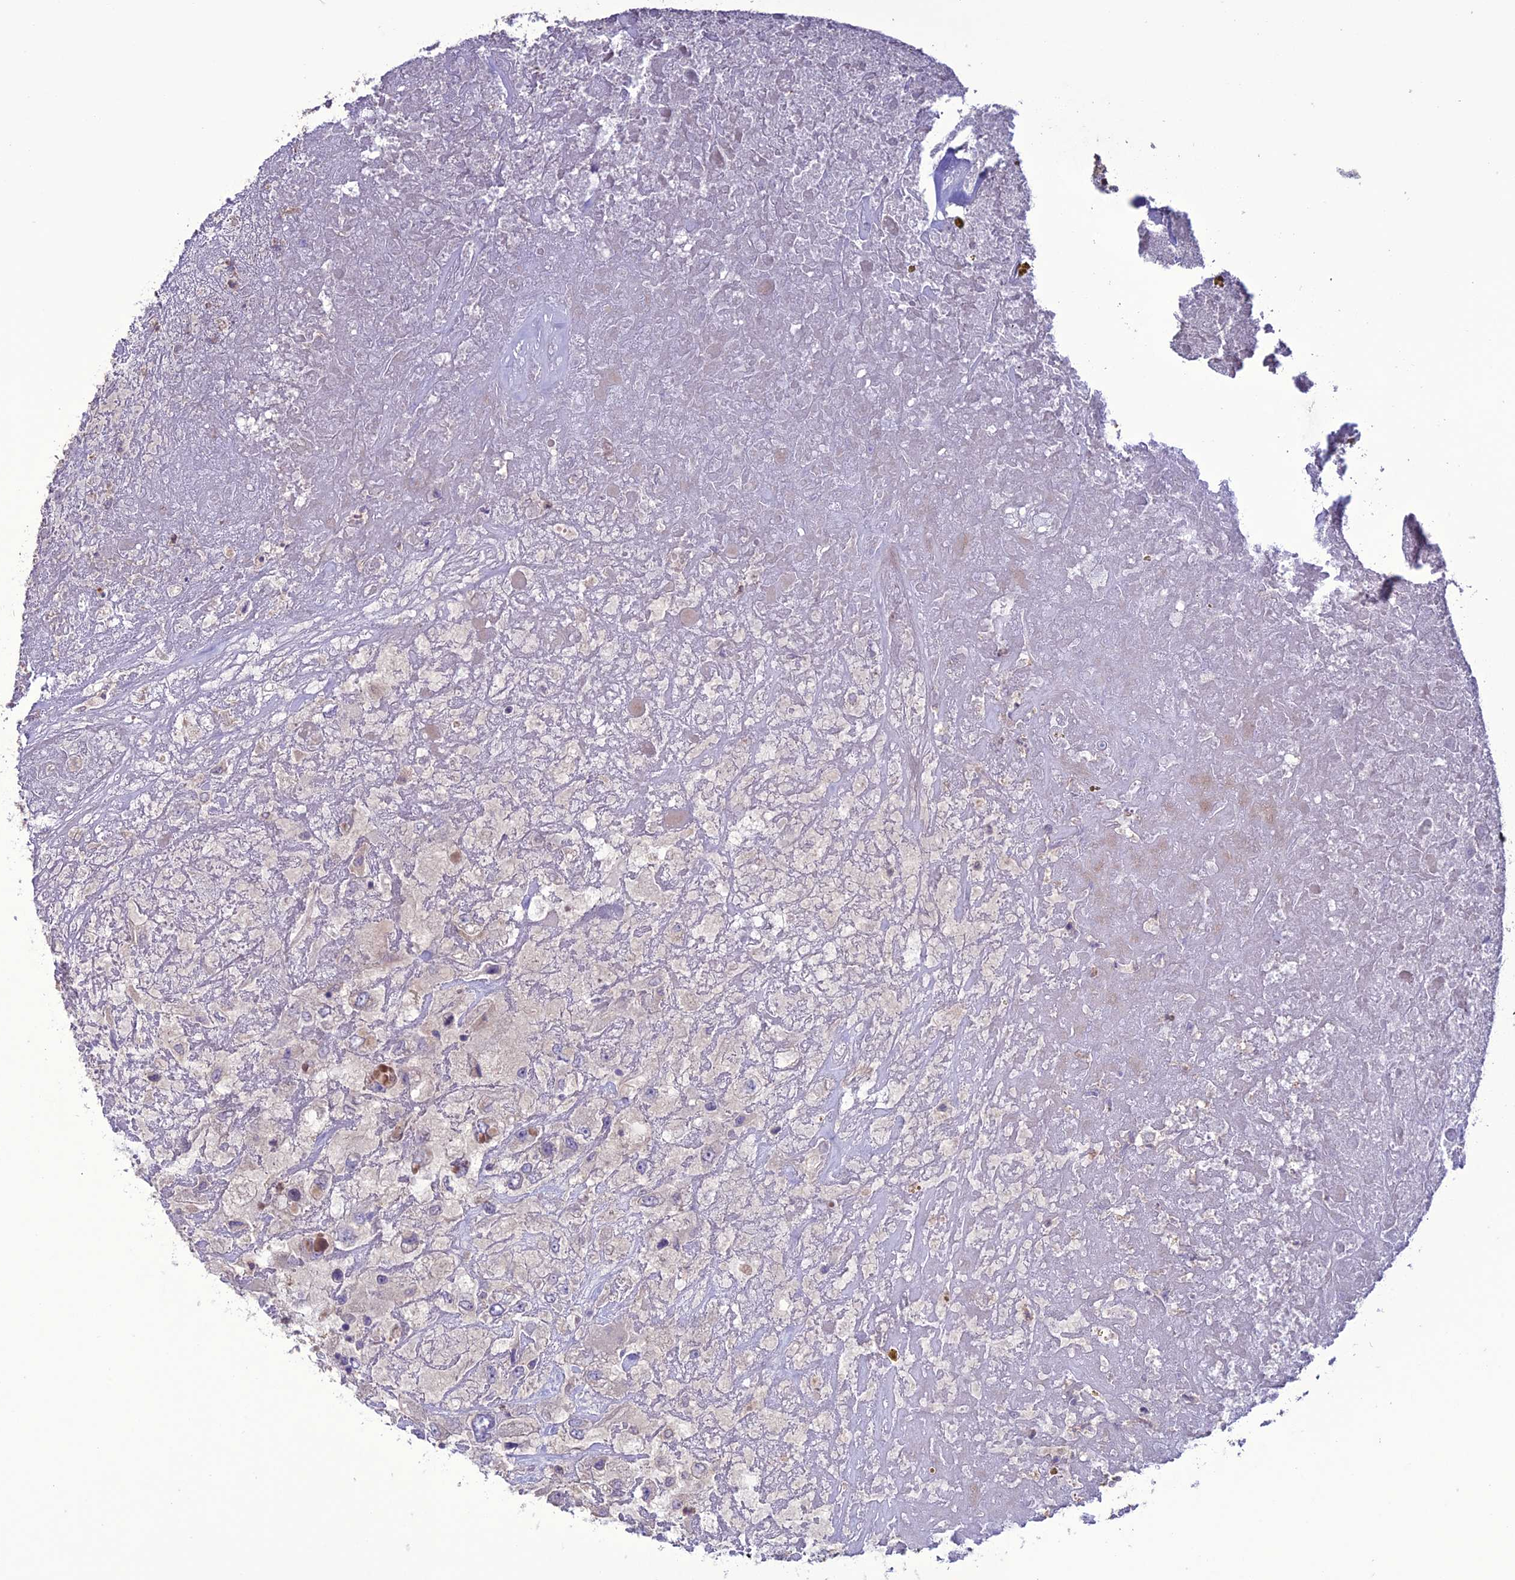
{"staining": {"intensity": "negative", "quantity": "none", "location": "none"}, "tissue": "renal cancer", "cell_type": "Tumor cells", "image_type": "cancer", "snomed": [{"axis": "morphology", "description": "Adenocarcinoma, NOS"}, {"axis": "topography", "description": "Kidney"}], "caption": "Photomicrograph shows no protein expression in tumor cells of renal cancer tissue.", "gene": "C2orf76", "patient": {"sex": "female", "age": 52}}